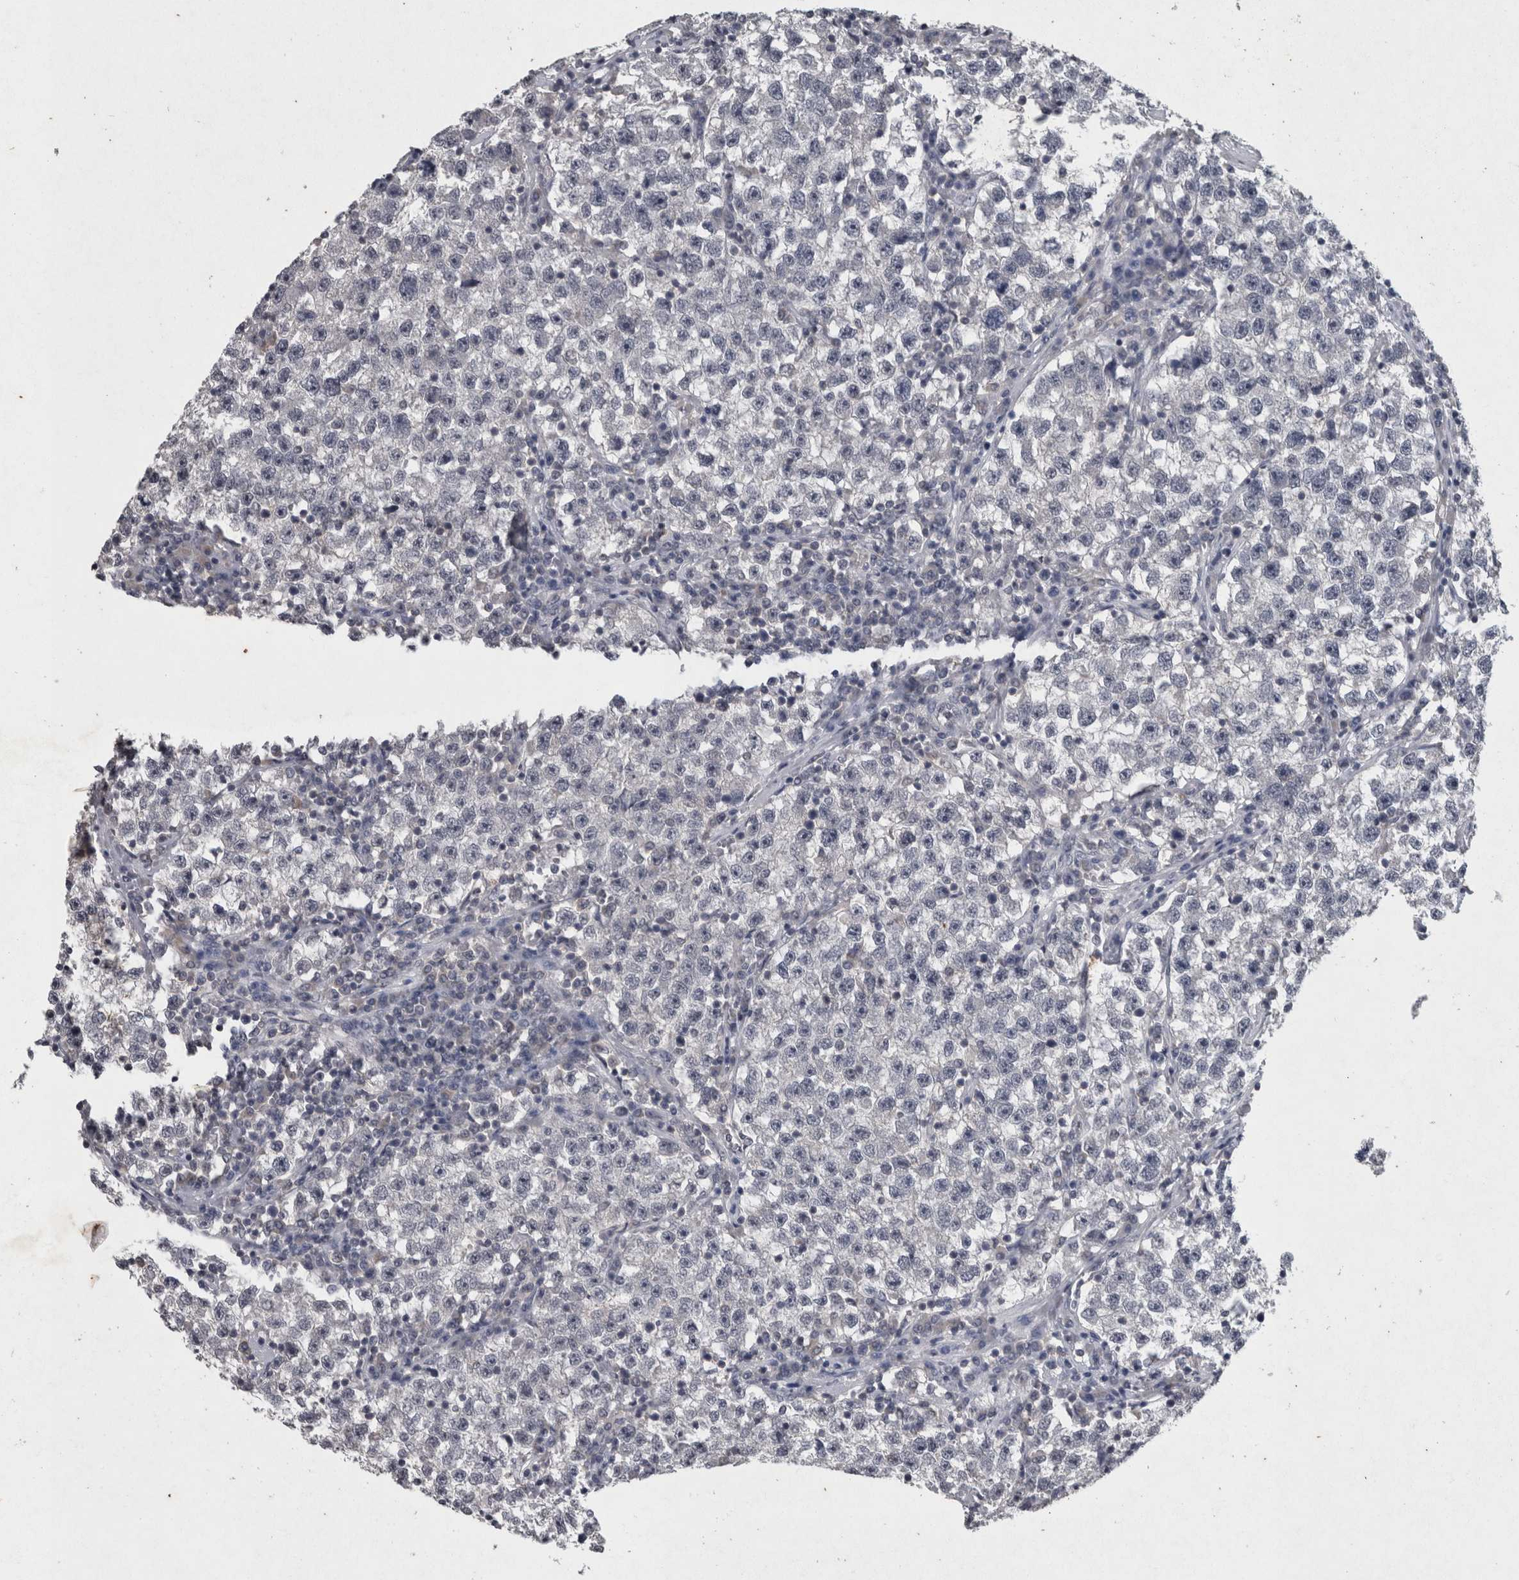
{"staining": {"intensity": "negative", "quantity": "none", "location": "none"}, "tissue": "testis cancer", "cell_type": "Tumor cells", "image_type": "cancer", "snomed": [{"axis": "morphology", "description": "Seminoma, NOS"}, {"axis": "topography", "description": "Testis"}], "caption": "The immunohistochemistry (IHC) histopathology image has no significant staining in tumor cells of seminoma (testis) tissue.", "gene": "WNT7A", "patient": {"sex": "male", "age": 22}}